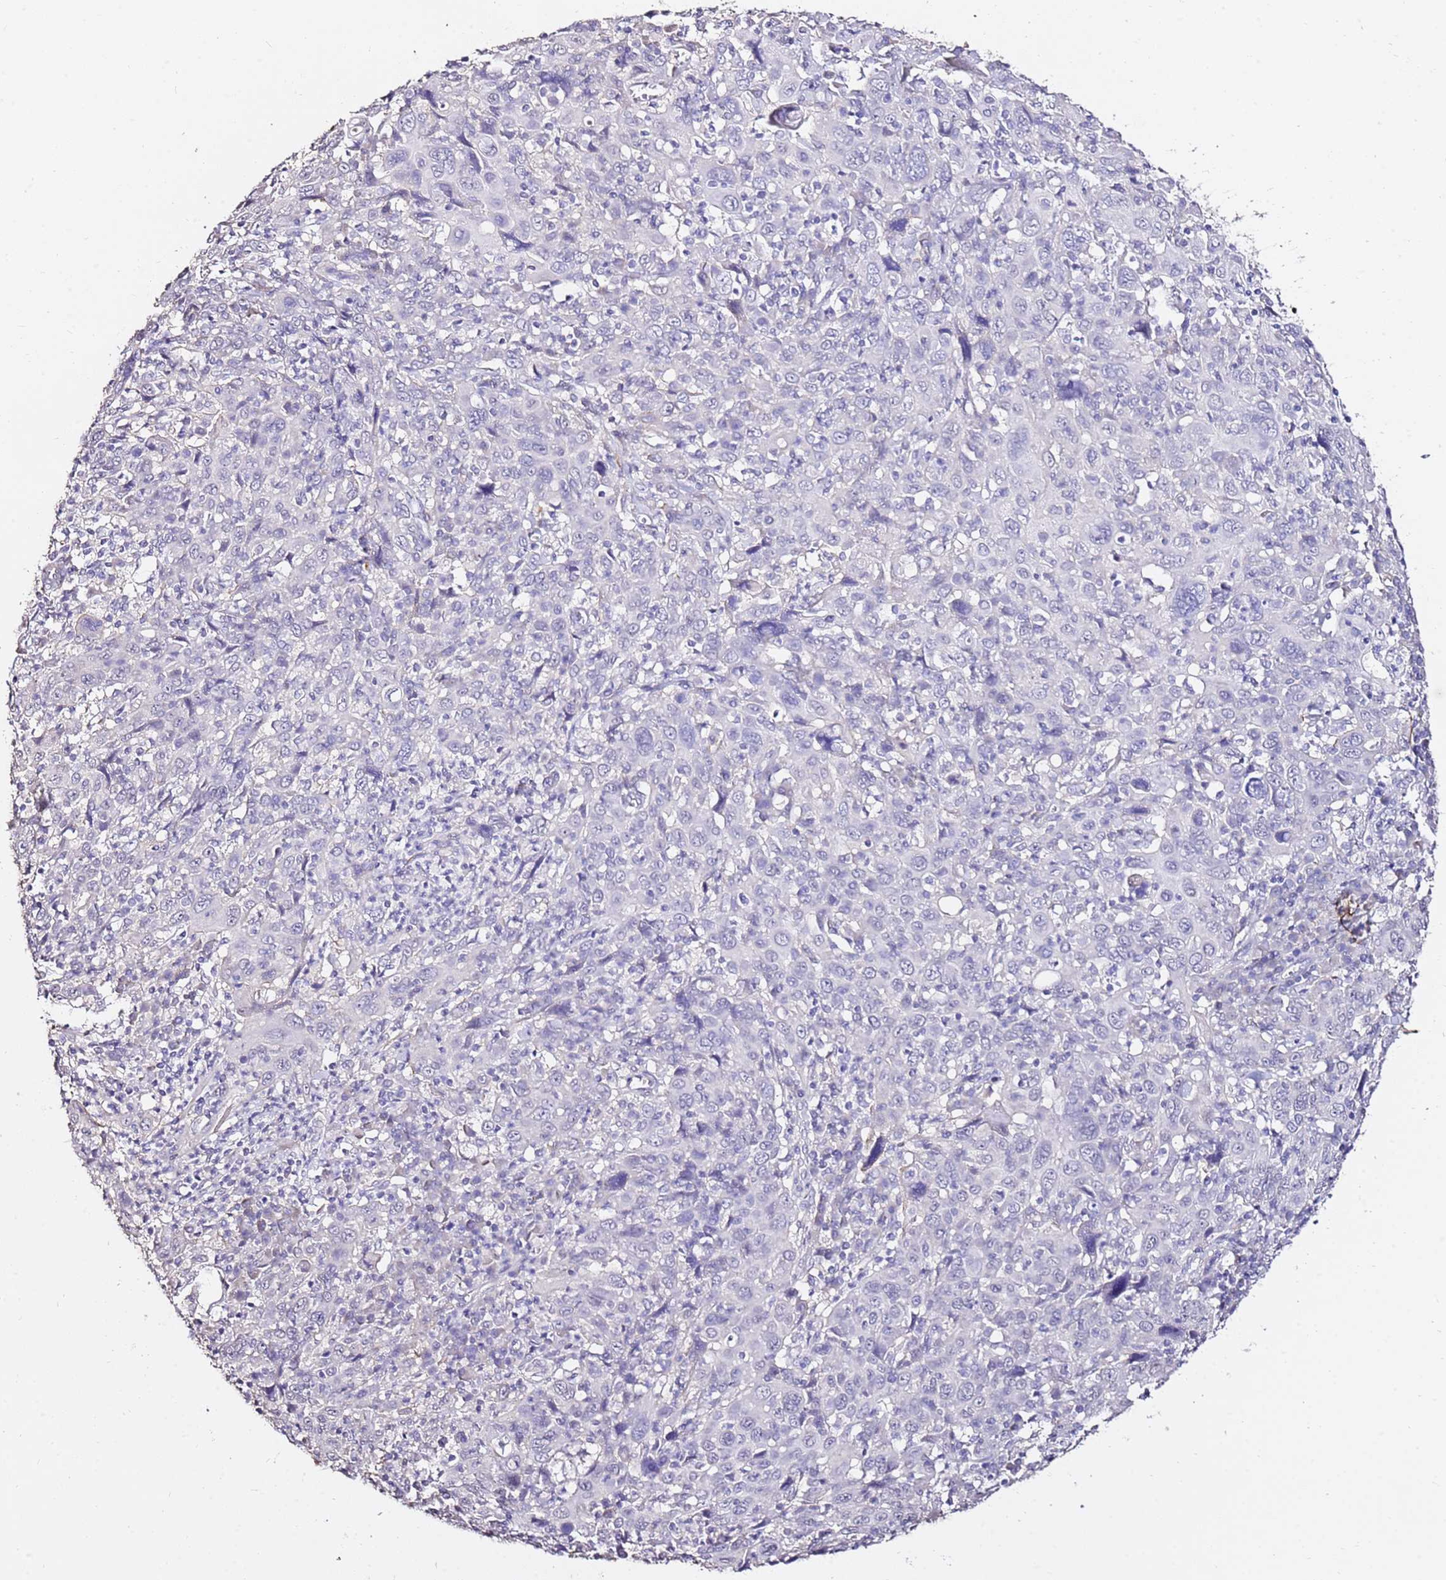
{"staining": {"intensity": "negative", "quantity": "none", "location": "none"}, "tissue": "cervical cancer", "cell_type": "Tumor cells", "image_type": "cancer", "snomed": [{"axis": "morphology", "description": "Squamous cell carcinoma, NOS"}, {"axis": "topography", "description": "Cervix"}], "caption": "High power microscopy micrograph of an IHC photomicrograph of cervical cancer (squamous cell carcinoma), revealing no significant positivity in tumor cells.", "gene": "ART5", "patient": {"sex": "female", "age": 46}}